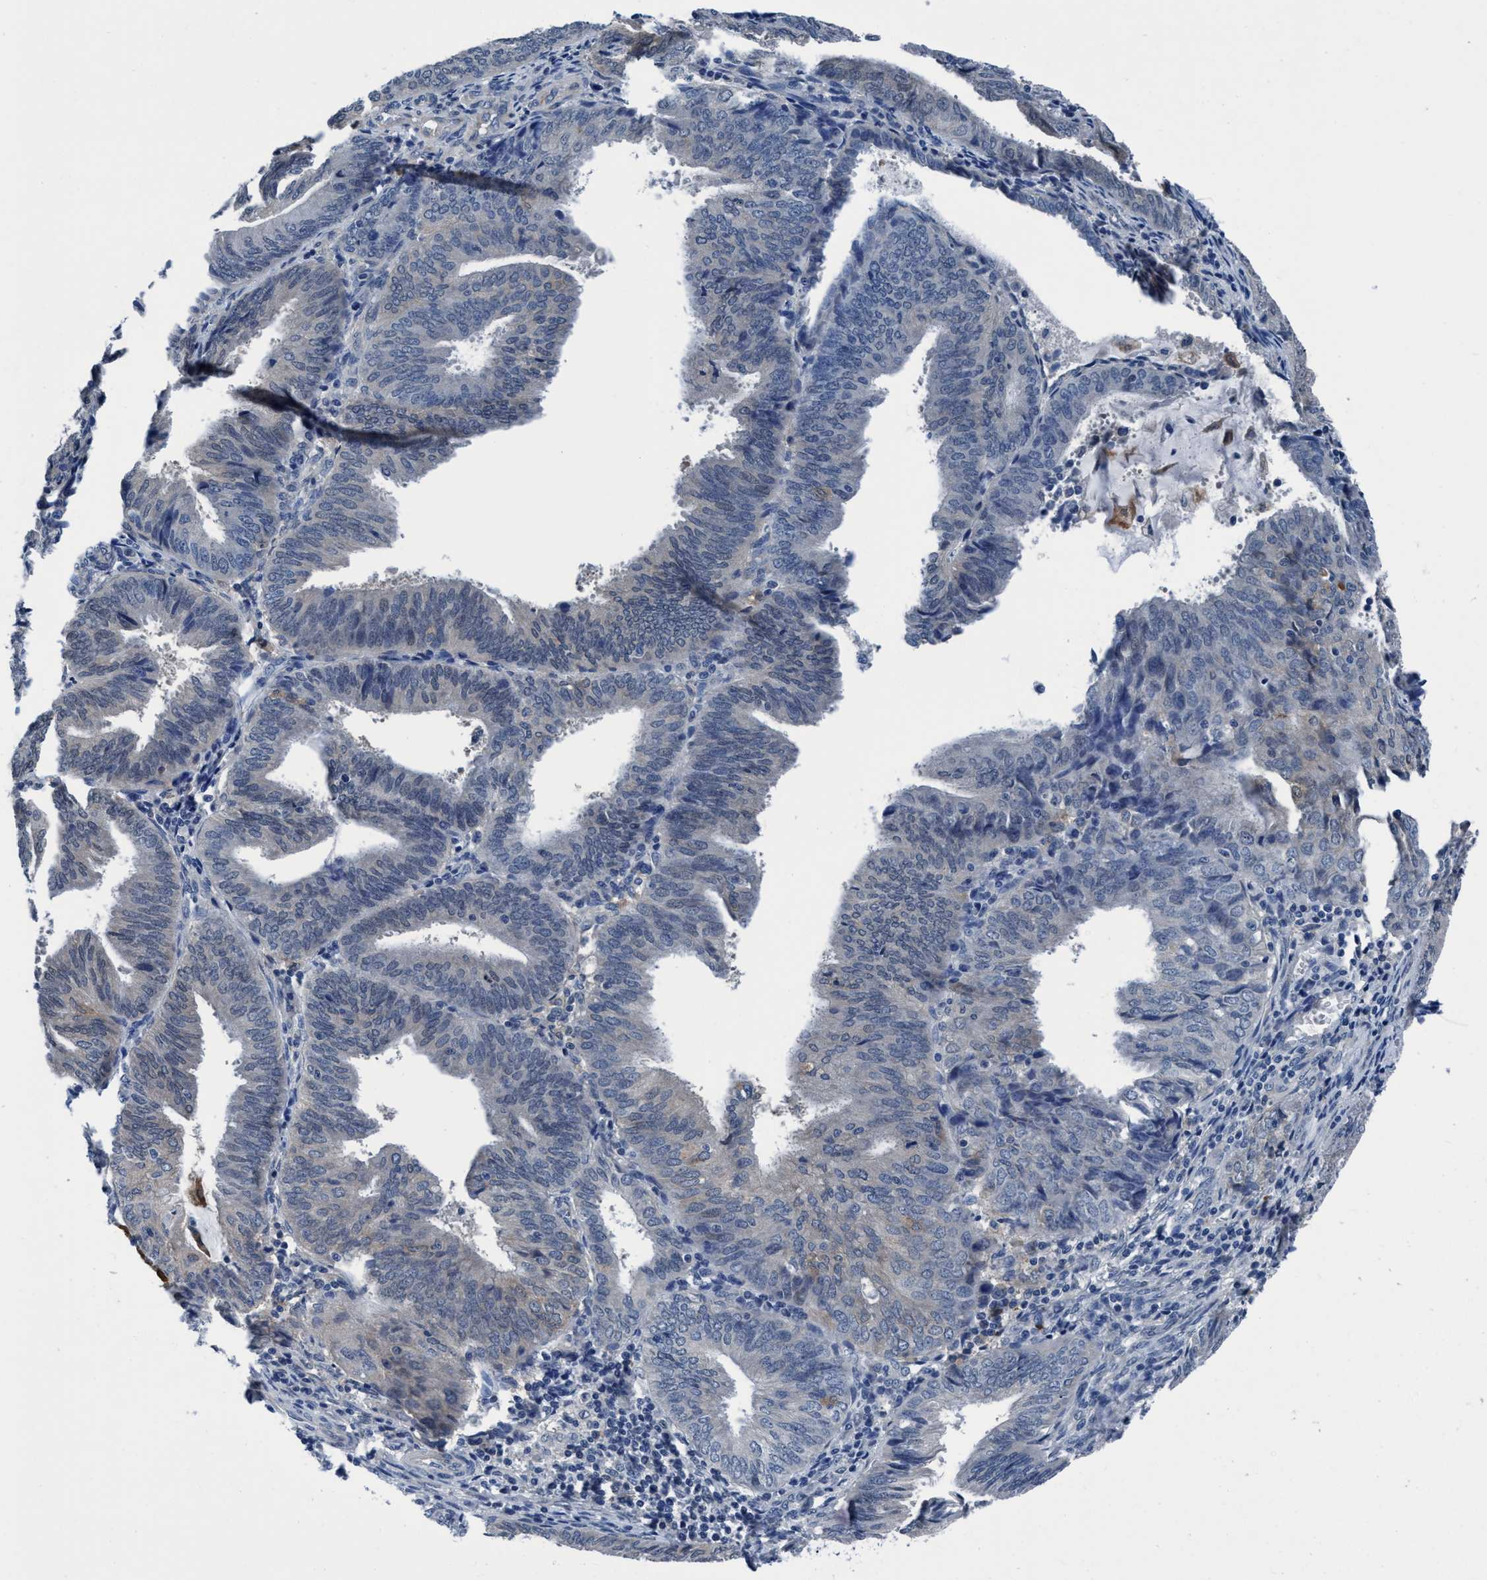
{"staining": {"intensity": "negative", "quantity": "none", "location": "none"}, "tissue": "endometrial cancer", "cell_type": "Tumor cells", "image_type": "cancer", "snomed": [{"axis": "morphology", "description": "Adenocarcinoma, NOS"}, {"axis": "topography", "description": "Endometrium"}], "caption": "High power microscopy photomicrograph of an immunohistochemistry (IHC) micrograph of endometrial cancer, revealing no significant staining in tumor cells.", "gene": "TMEM94", "patient": {"sex": "female", "age": 81}}